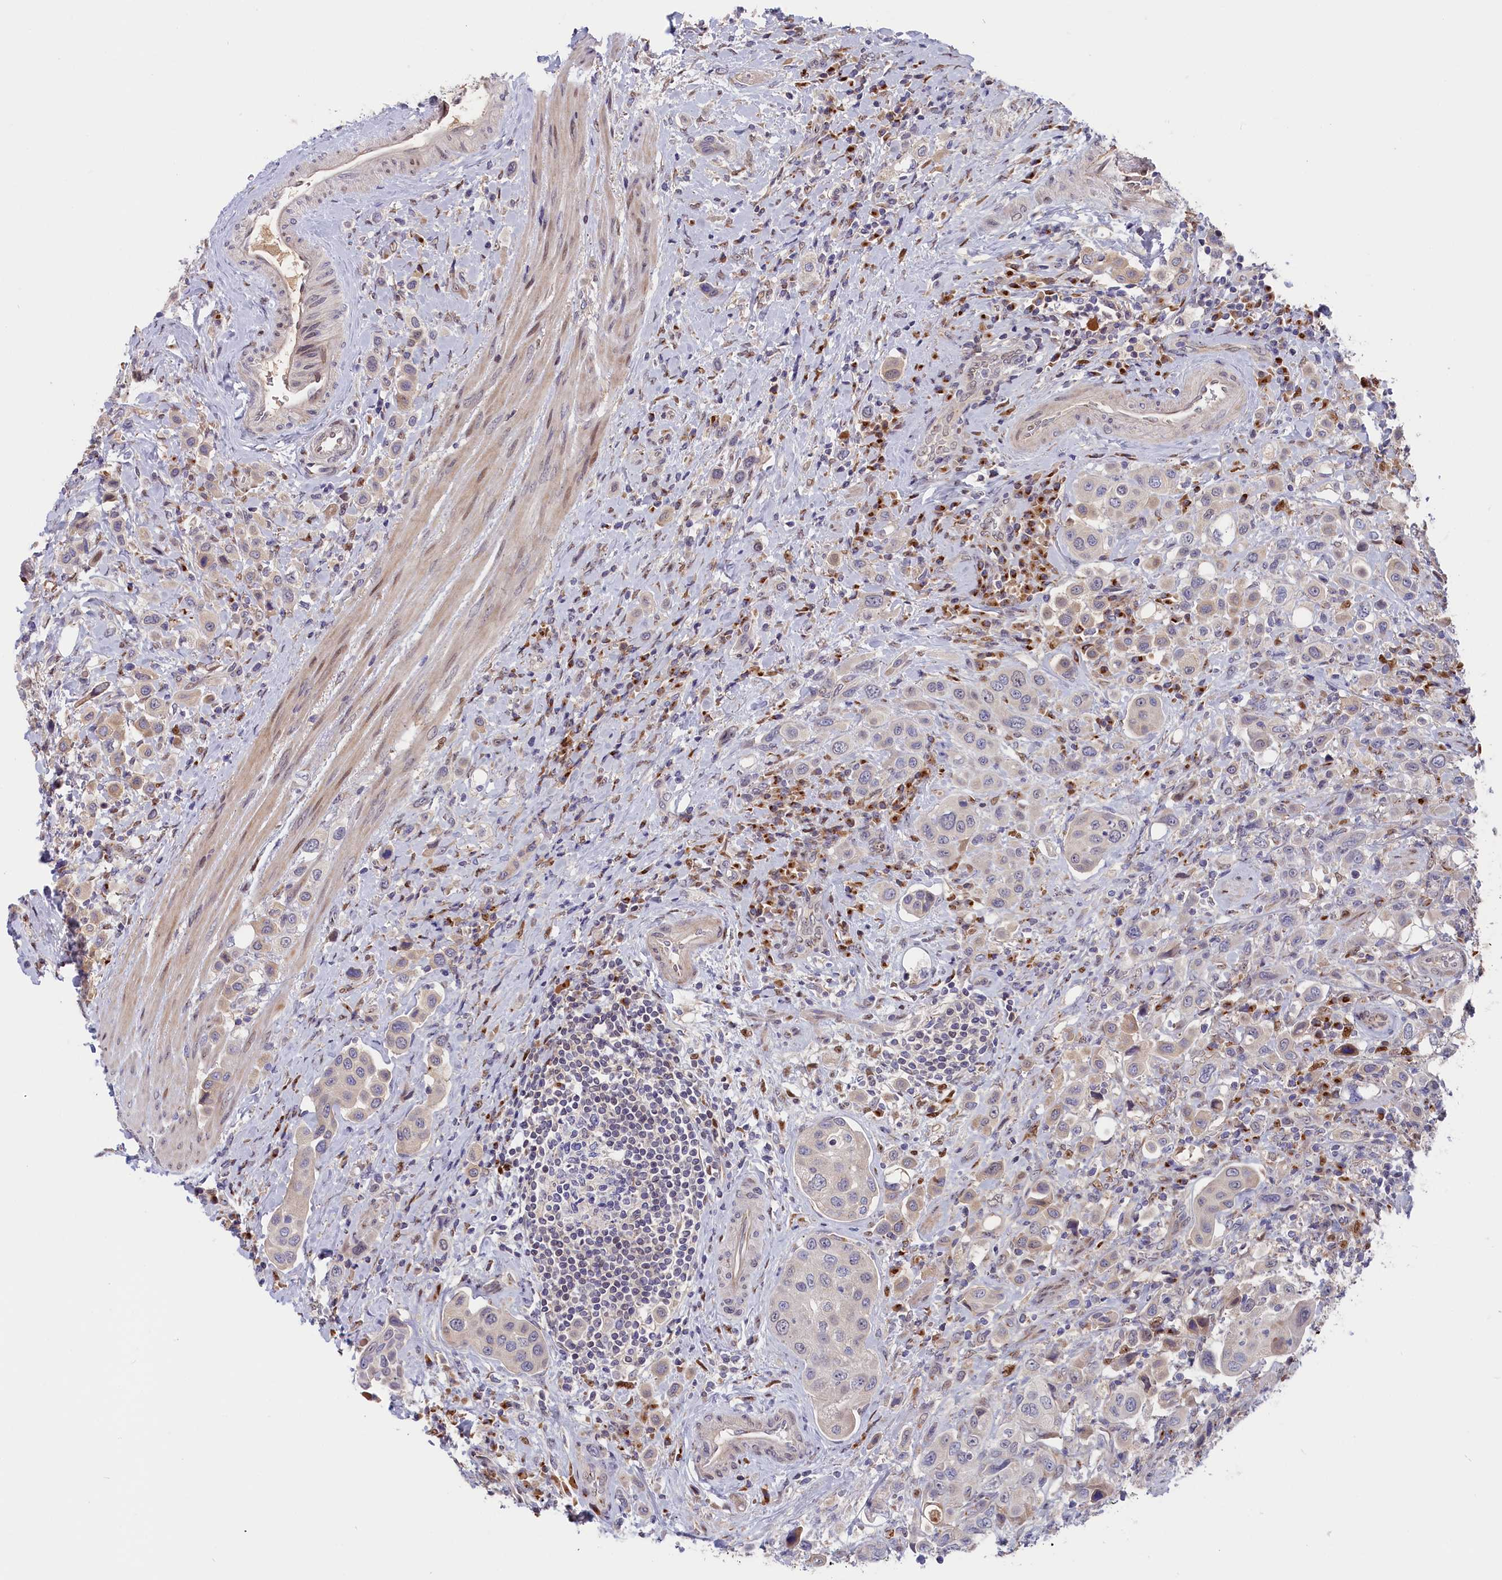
{"staining": {"intensity": "negative", "quantity": "none", "location": "none"}, "tissue": "urothelial cancer", "cell_type": "Tumor cells", "image_type": "cancer", "snomed": [{"axis": "morphology", "description": "Urothelial carcinoma, High grade"}, {"axis": "topography", "description": "Urinary bladder"}], "caption": "High-grade urothelial carcinoma was stained to show a protein in brown. There is no significant staining in tumor cells.", "gene": "CHST12", "patient": {"sex": "male", "age": 50}}